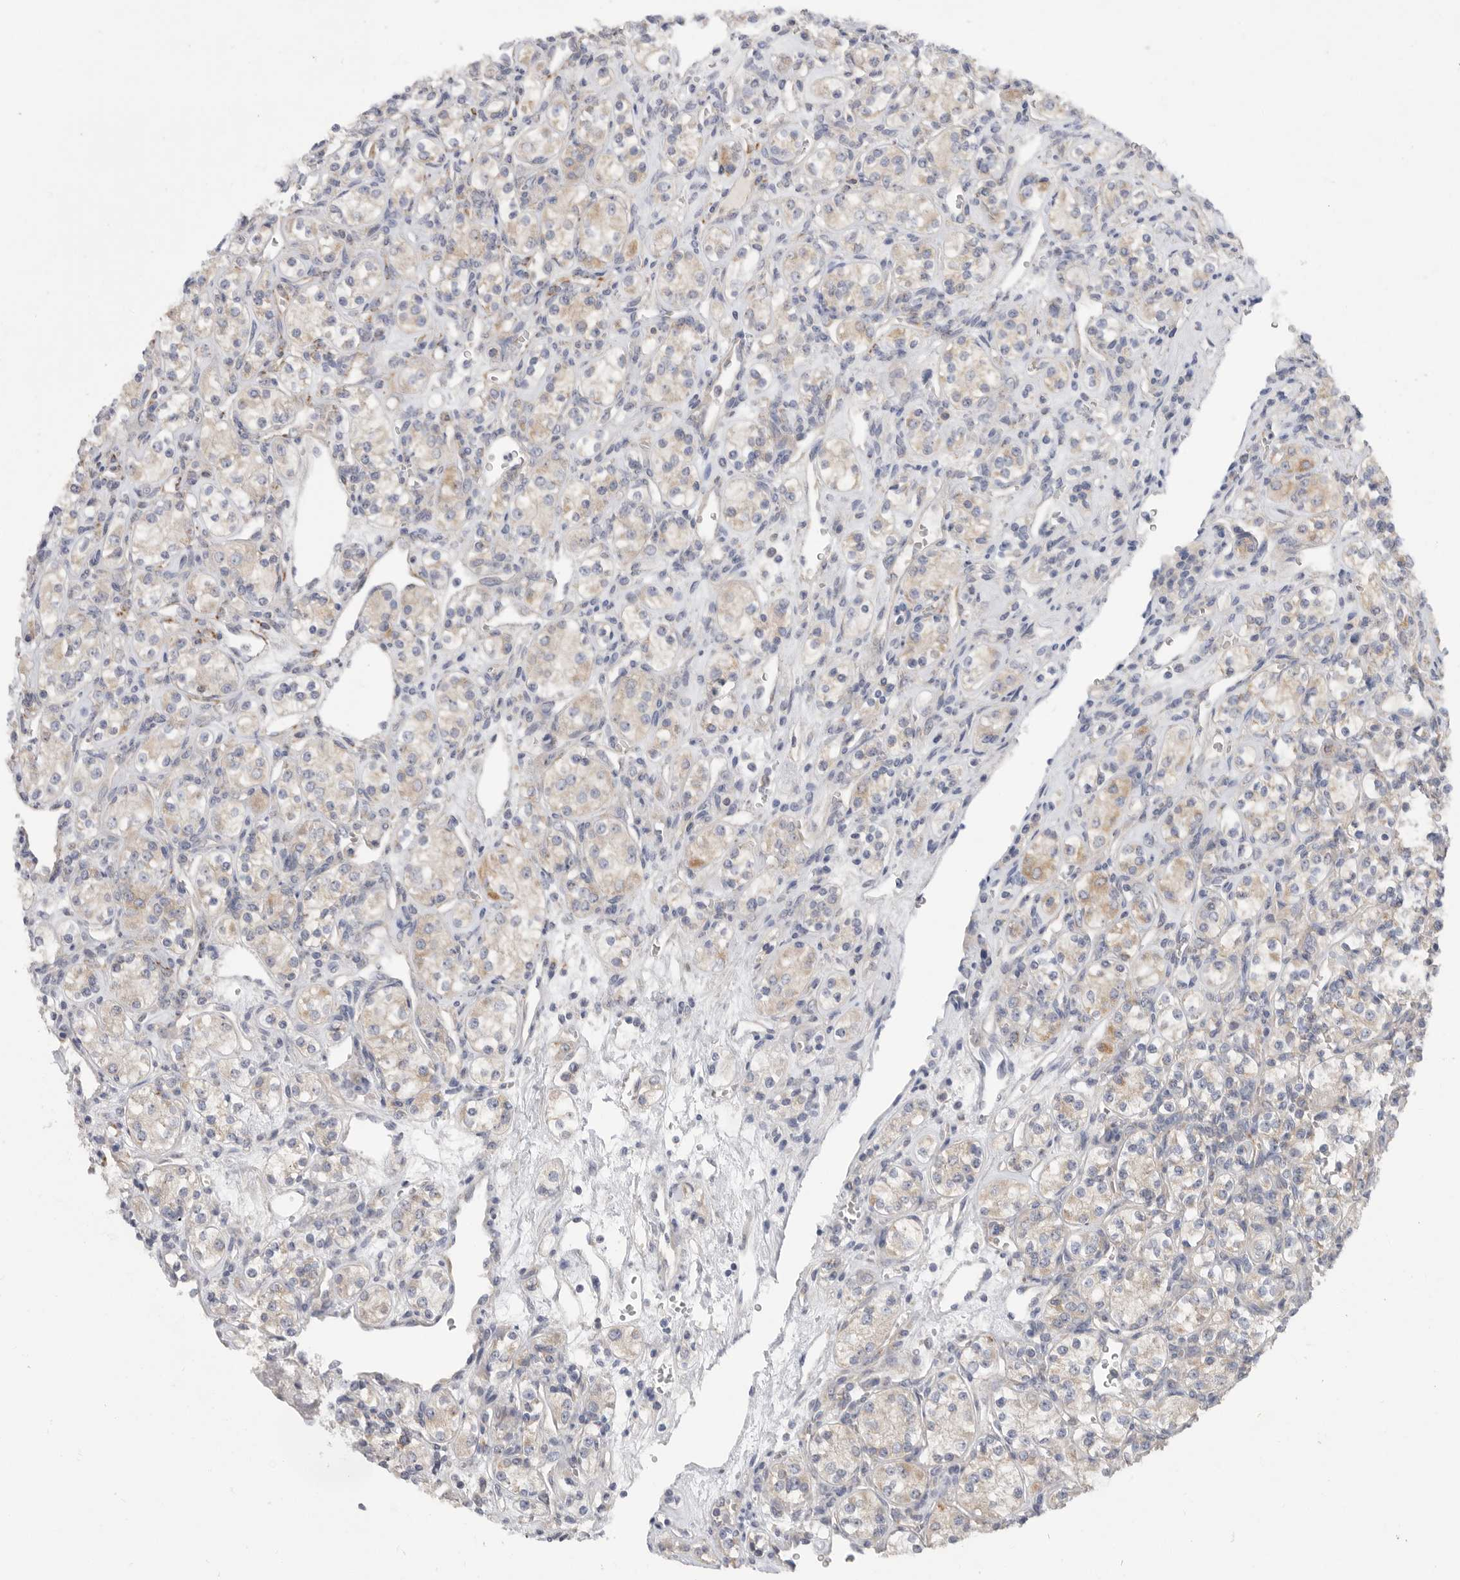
{"staining": {"intensity": "weak", "quantity": "25%-75%", "location": "cytoplasmic/membranous"}, "tissue": "renal cancer", "cell_type": "Tumor cells", "image_type": "cancer", "snomed": [{"axis": "morphology", "description": "Adenocarcinoma, NOS"}, {"axis": "topography", "description": "Kidney"}], "caption": "Renal cancer was stained to show a protein in brown. There is low levels of weak cytoplasmic/membranous staining in about 25%-75% of tumor cells.", "gene": "MTFR1L", "patient": {"sex": "male", "age": 77}}